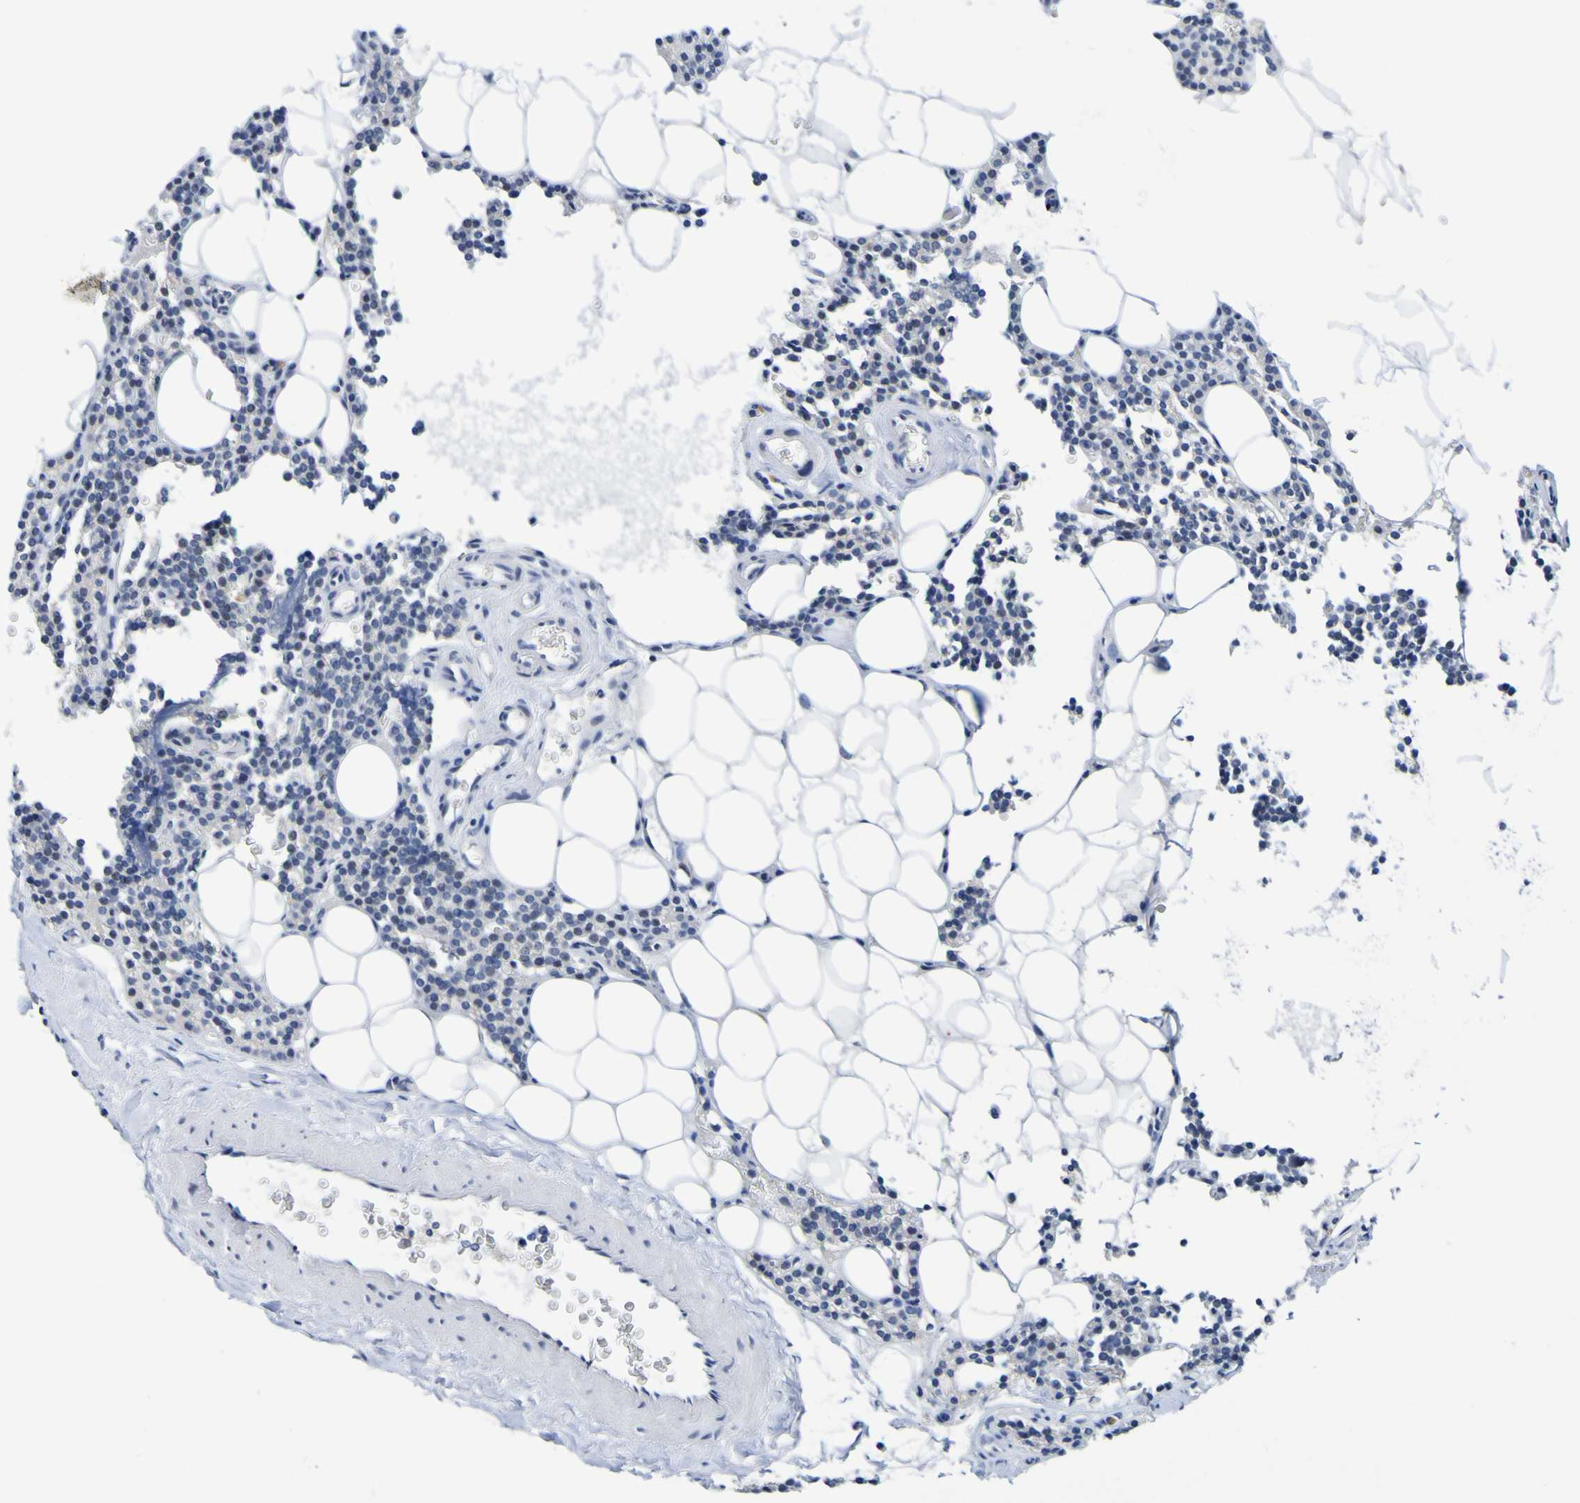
{"staining": {"intensity": "moderate", "quantity": "25%-75%", "location": "cytoplasmic/membranous"}, "tissue": "parathyroid gland", "cell_type": "Glandular cells", "image_type": "normal", "snomed": [{"axis": "morphology", "description": "Normal tissue, NOS"}, {"axis": "morphology", "description": "Adenoma, NOS"}, {"axis": "topography", "description": "Parathyroid gland"}], "caption": "Protein staining of normal parathyroid gland exhibits moderate cytoplasmic/membranous staining in approximately 25%-75% of glandular cells.", "gene": "VMA21", "patient": {"sex": "female", "age": 51}}